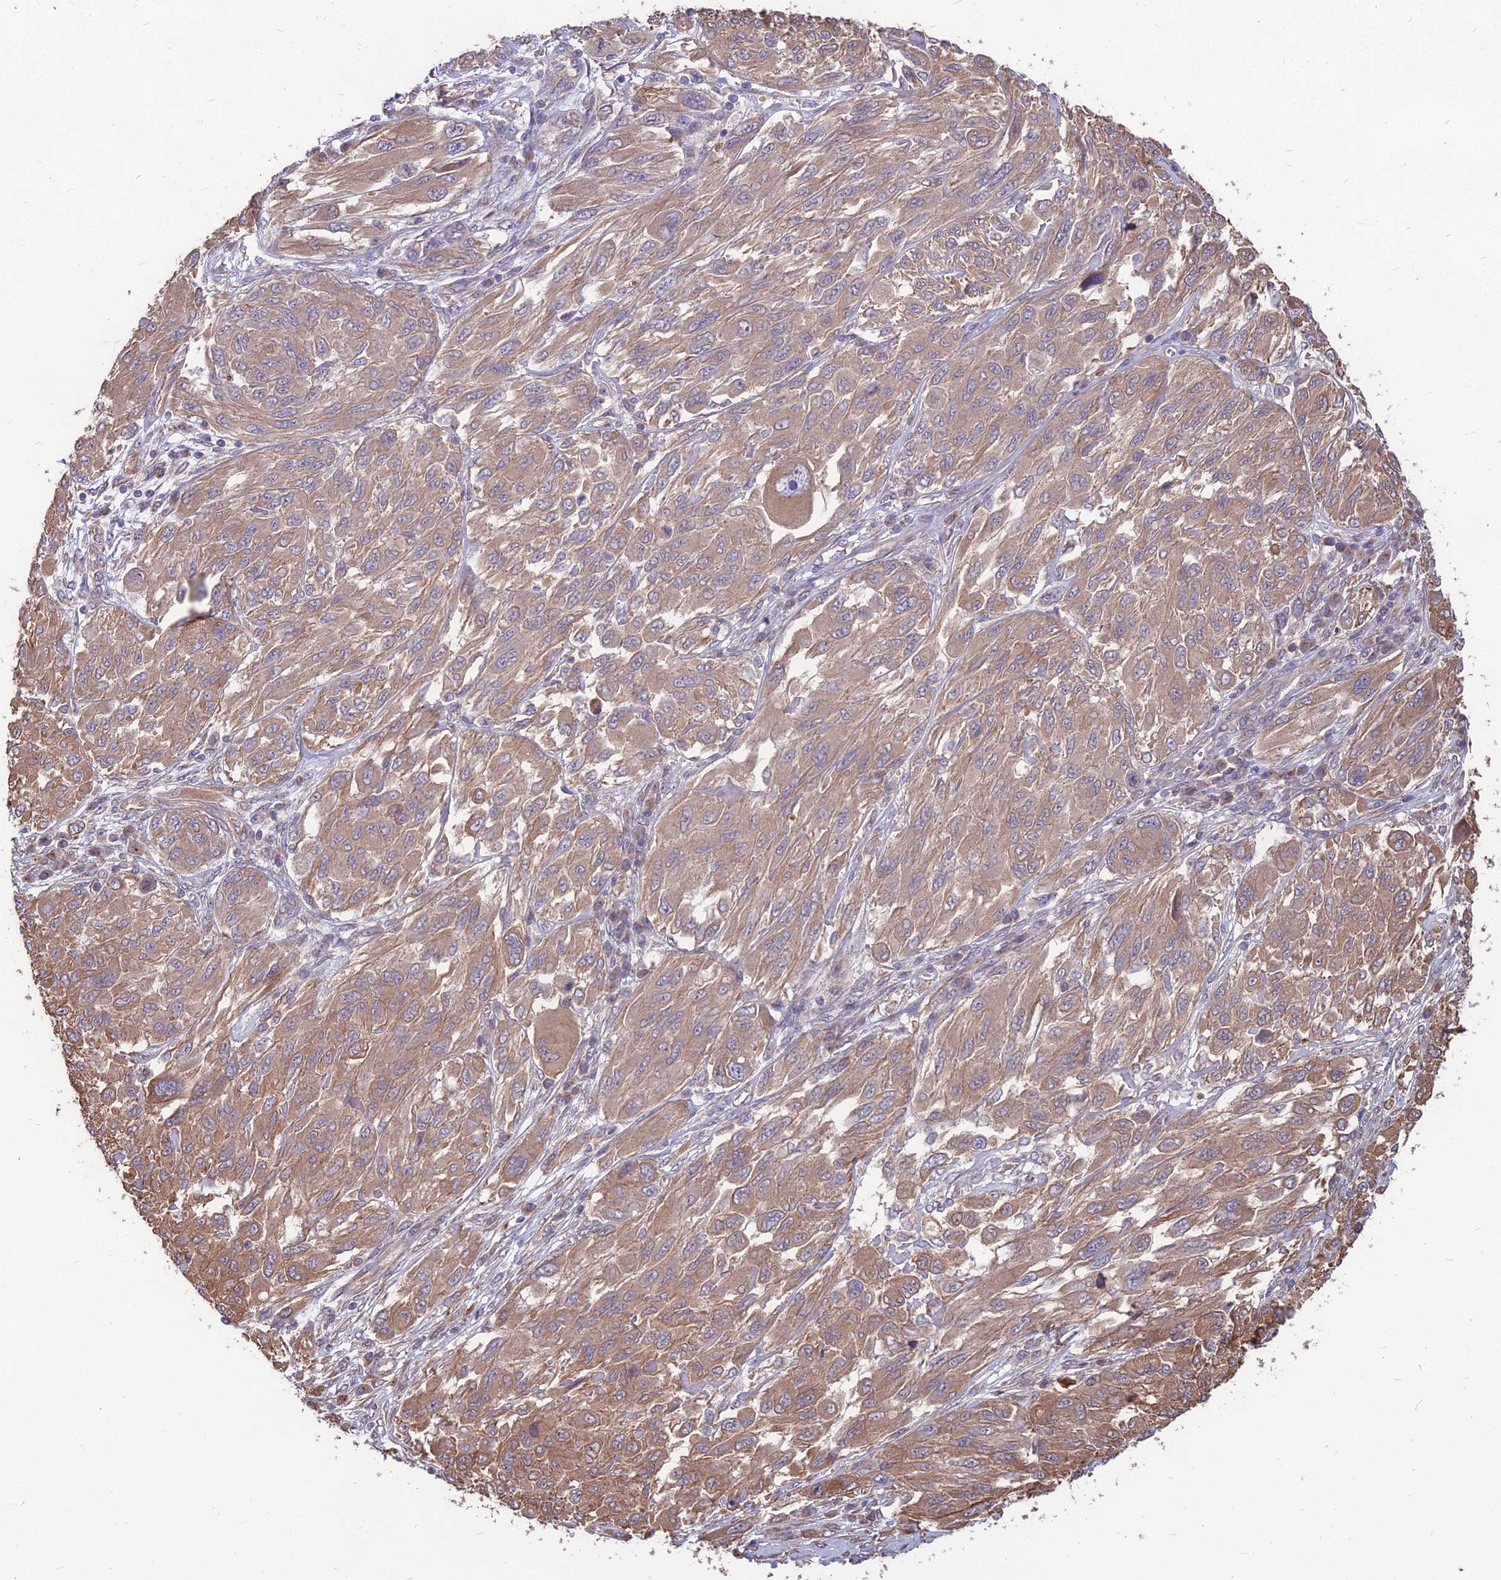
{"staining": {"intensity": "moderate", "quantity": "25%-75%", "location": "cytoplasmic/membranous"}, "tissue": "melanoma", "cell_type": "Tumor cells", "image_type": "cancer", "snomed": [{"axis": "morphology", "description": "Malignant melanoma, NOS"}, {"axis": "topography", "description": "Skin"}], "caption": "Protein expression analysis of human malignant melanoma reveals moderate cytoplasmic/membranous expression in approximately 25%-75% of tumor cells.", "gene": "LSM6", "patient": {"sex": "female", "age": 91}}